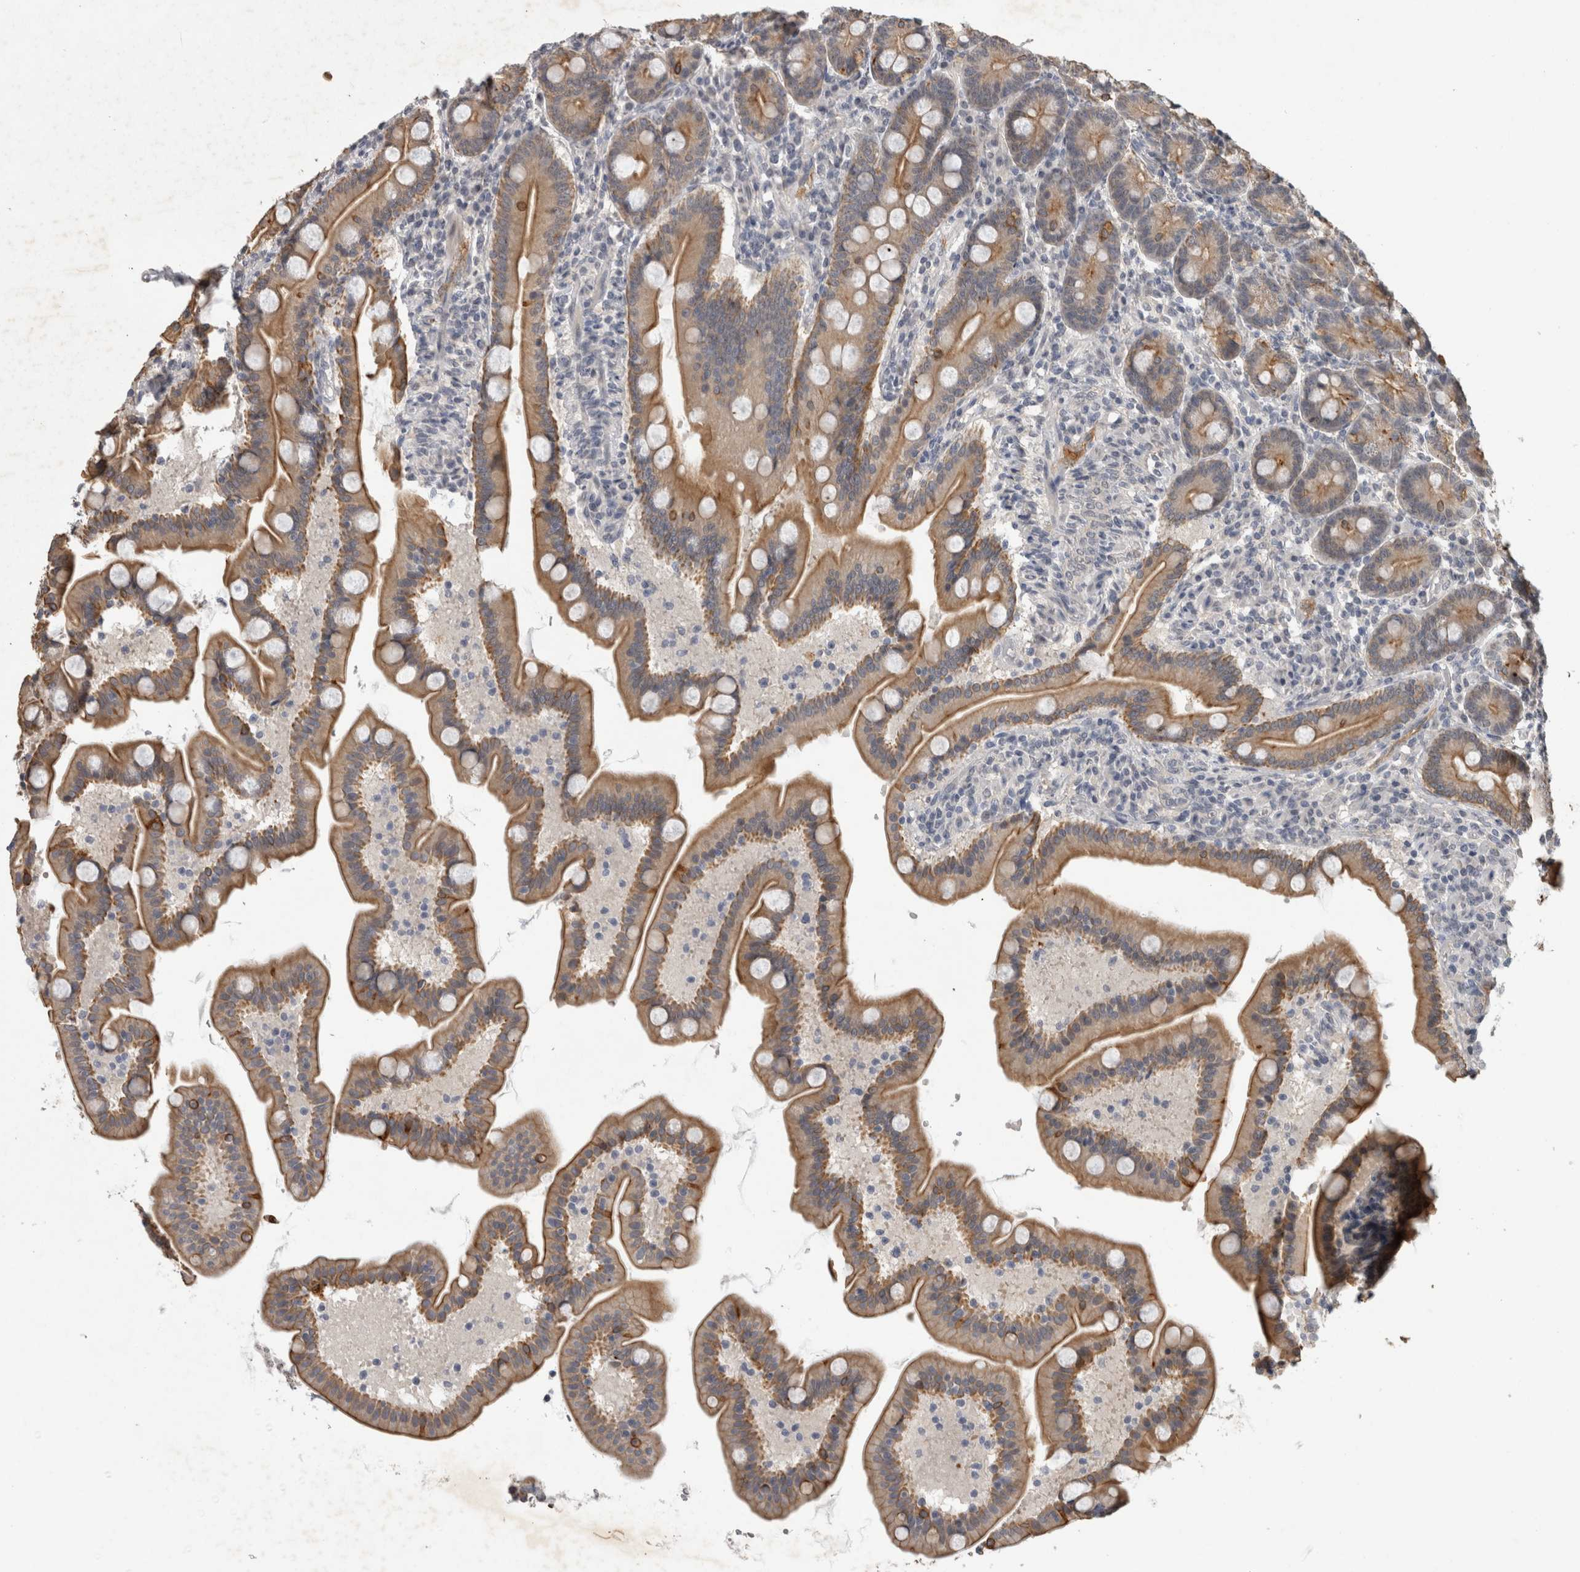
{"staining": {"intensity": "moderate", "quantity": ">75%", "location": "cytoplasmic/membranous"}, "tissue": "duodenum", "cell_type": "Glandular cells", "image_type": "normal", "snomed": [{"axis": "morphology", "description": "Normal tissue, NOS"}, {"axis": "topography", "description": "Duodenum"}], "caption": "IHC (DAB) staining of normal human duodenum reveals moderate cytoplasmic/membranous protein expression in about >75% of glandular cells.", "gene": "RHPN1", "patient": {"sex": "male", "age": 54}}